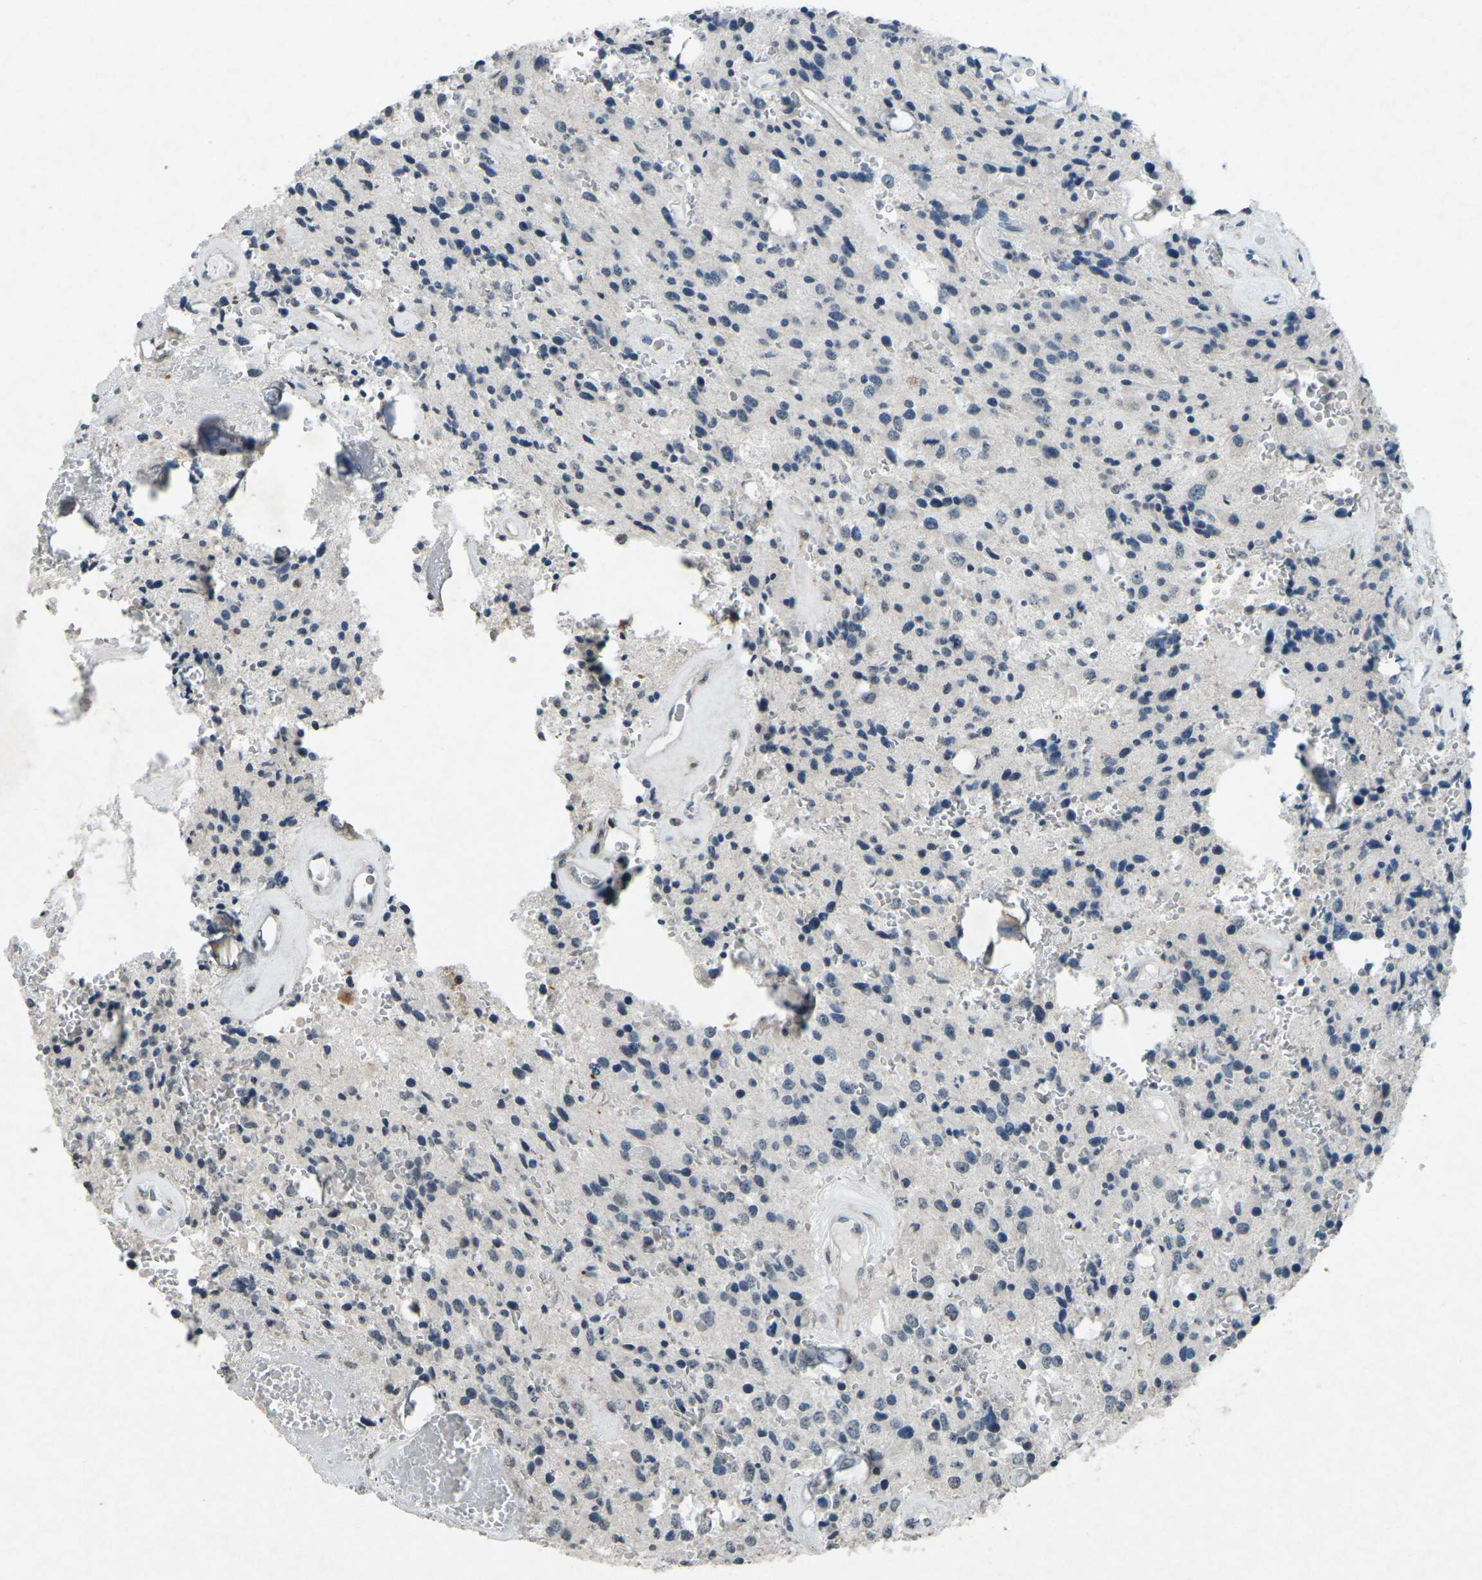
{"staining": {"intensity": "negative", "quantity": "none", "location": "none"}, "tissue": "glioma", "cell_type": "Tumor cells", "image_type": "cancer", "snomed": [{"axis": "morphology", "description": "Glioma, malignant, Low grade"}, {"axis": "topography", "description": "Brain"}], "caption": "This is an immunohistochemistry micrograph of human glioma. There is no staining in tumor cells.", "gene": "TFR2", "patient": {"sex": "male", "age": 58}}